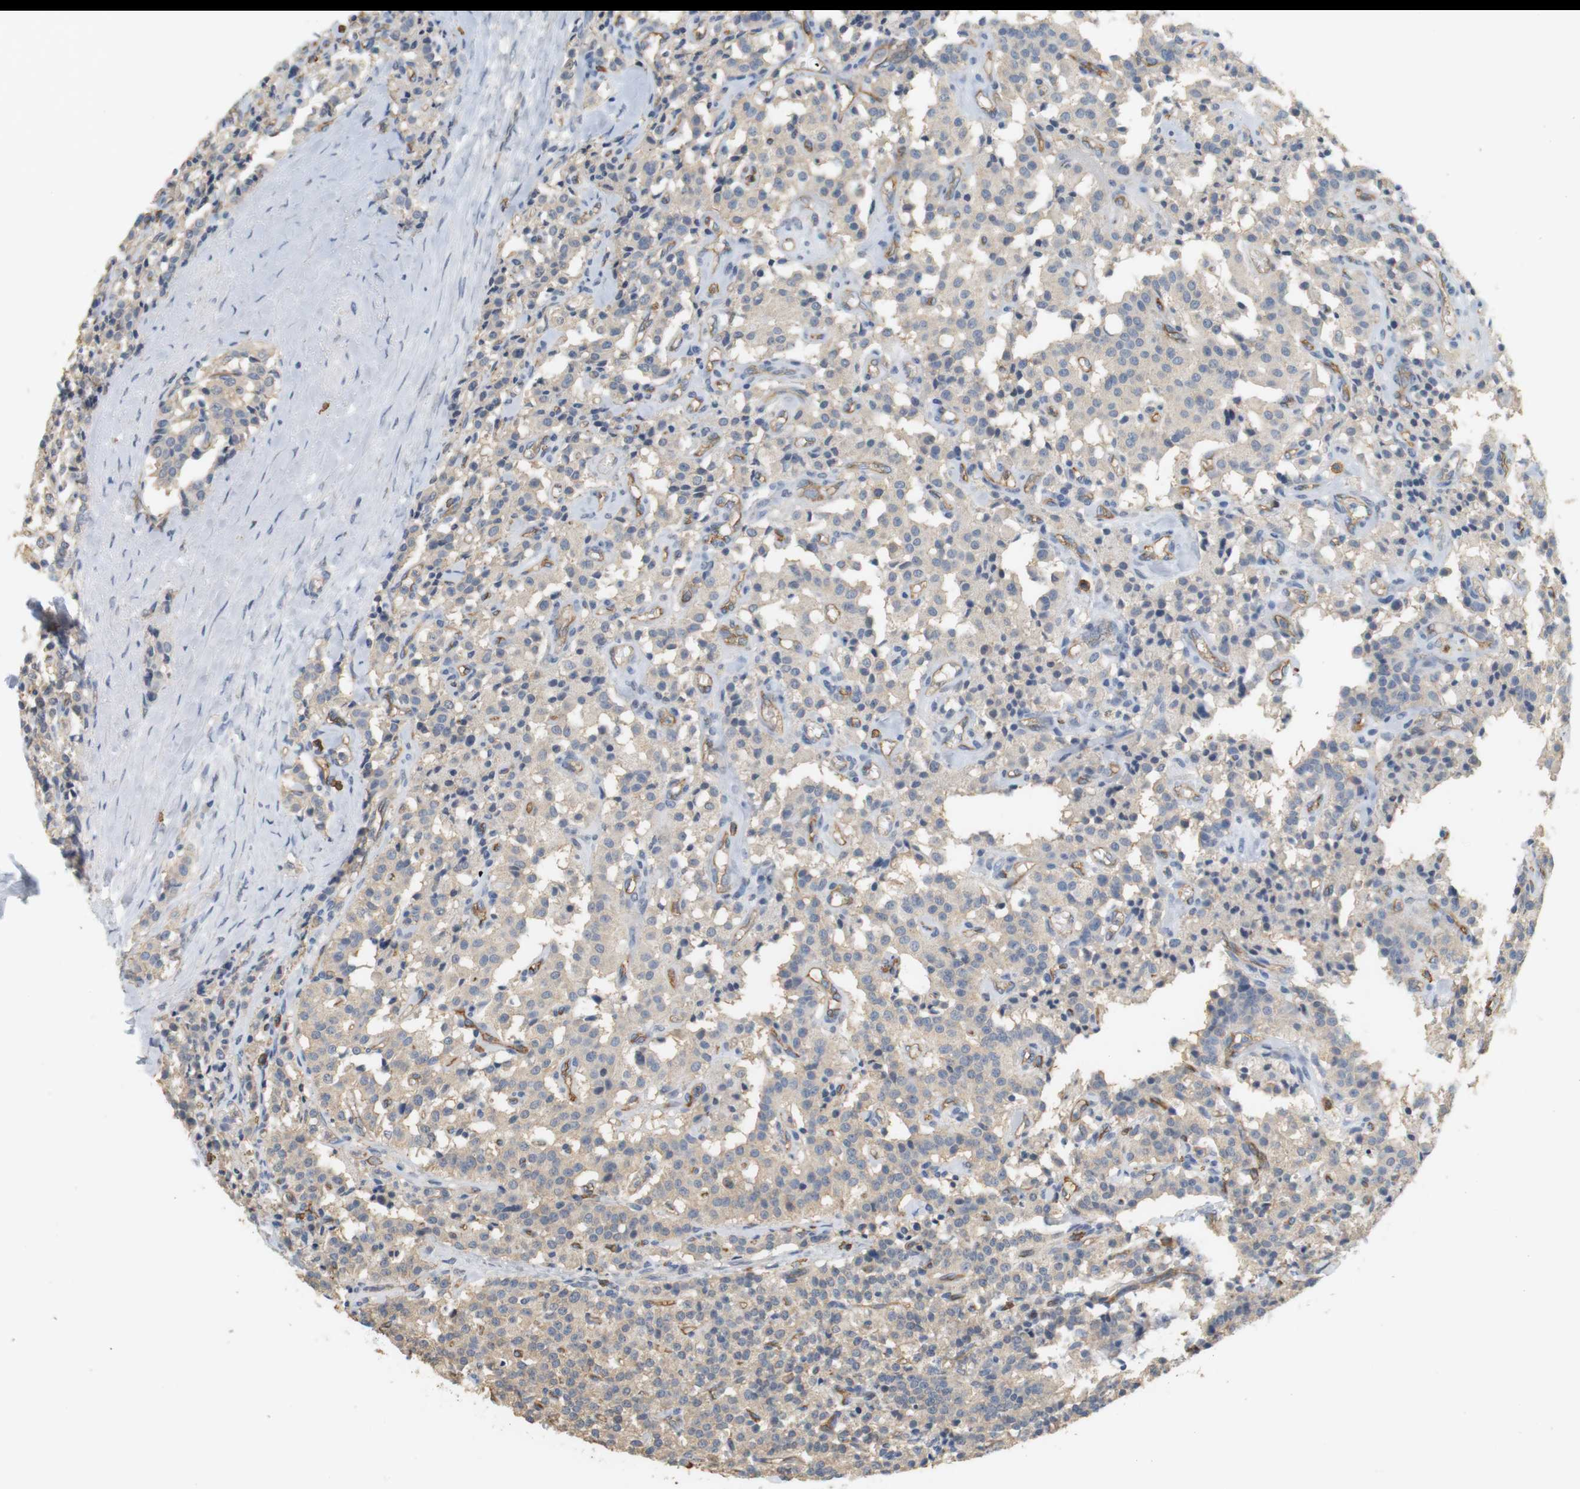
{"staining": {"intensity": "negative", "quantity": "none", "location": "none"}, "tissue": "carcinoid", "cell_type": "Tumor cells", "image_type": "cancer", "snomed": [{"axis": "morphology", "description": "Carcinoid, malignant, NOS"}, {"axis": "topography", "description": "Lung"}], "caption": "Tumor cells show no significant protein expression in carcinoid (malignant).", "gene": "OSR1", "patient": {"sex": "male", "age": 30}}